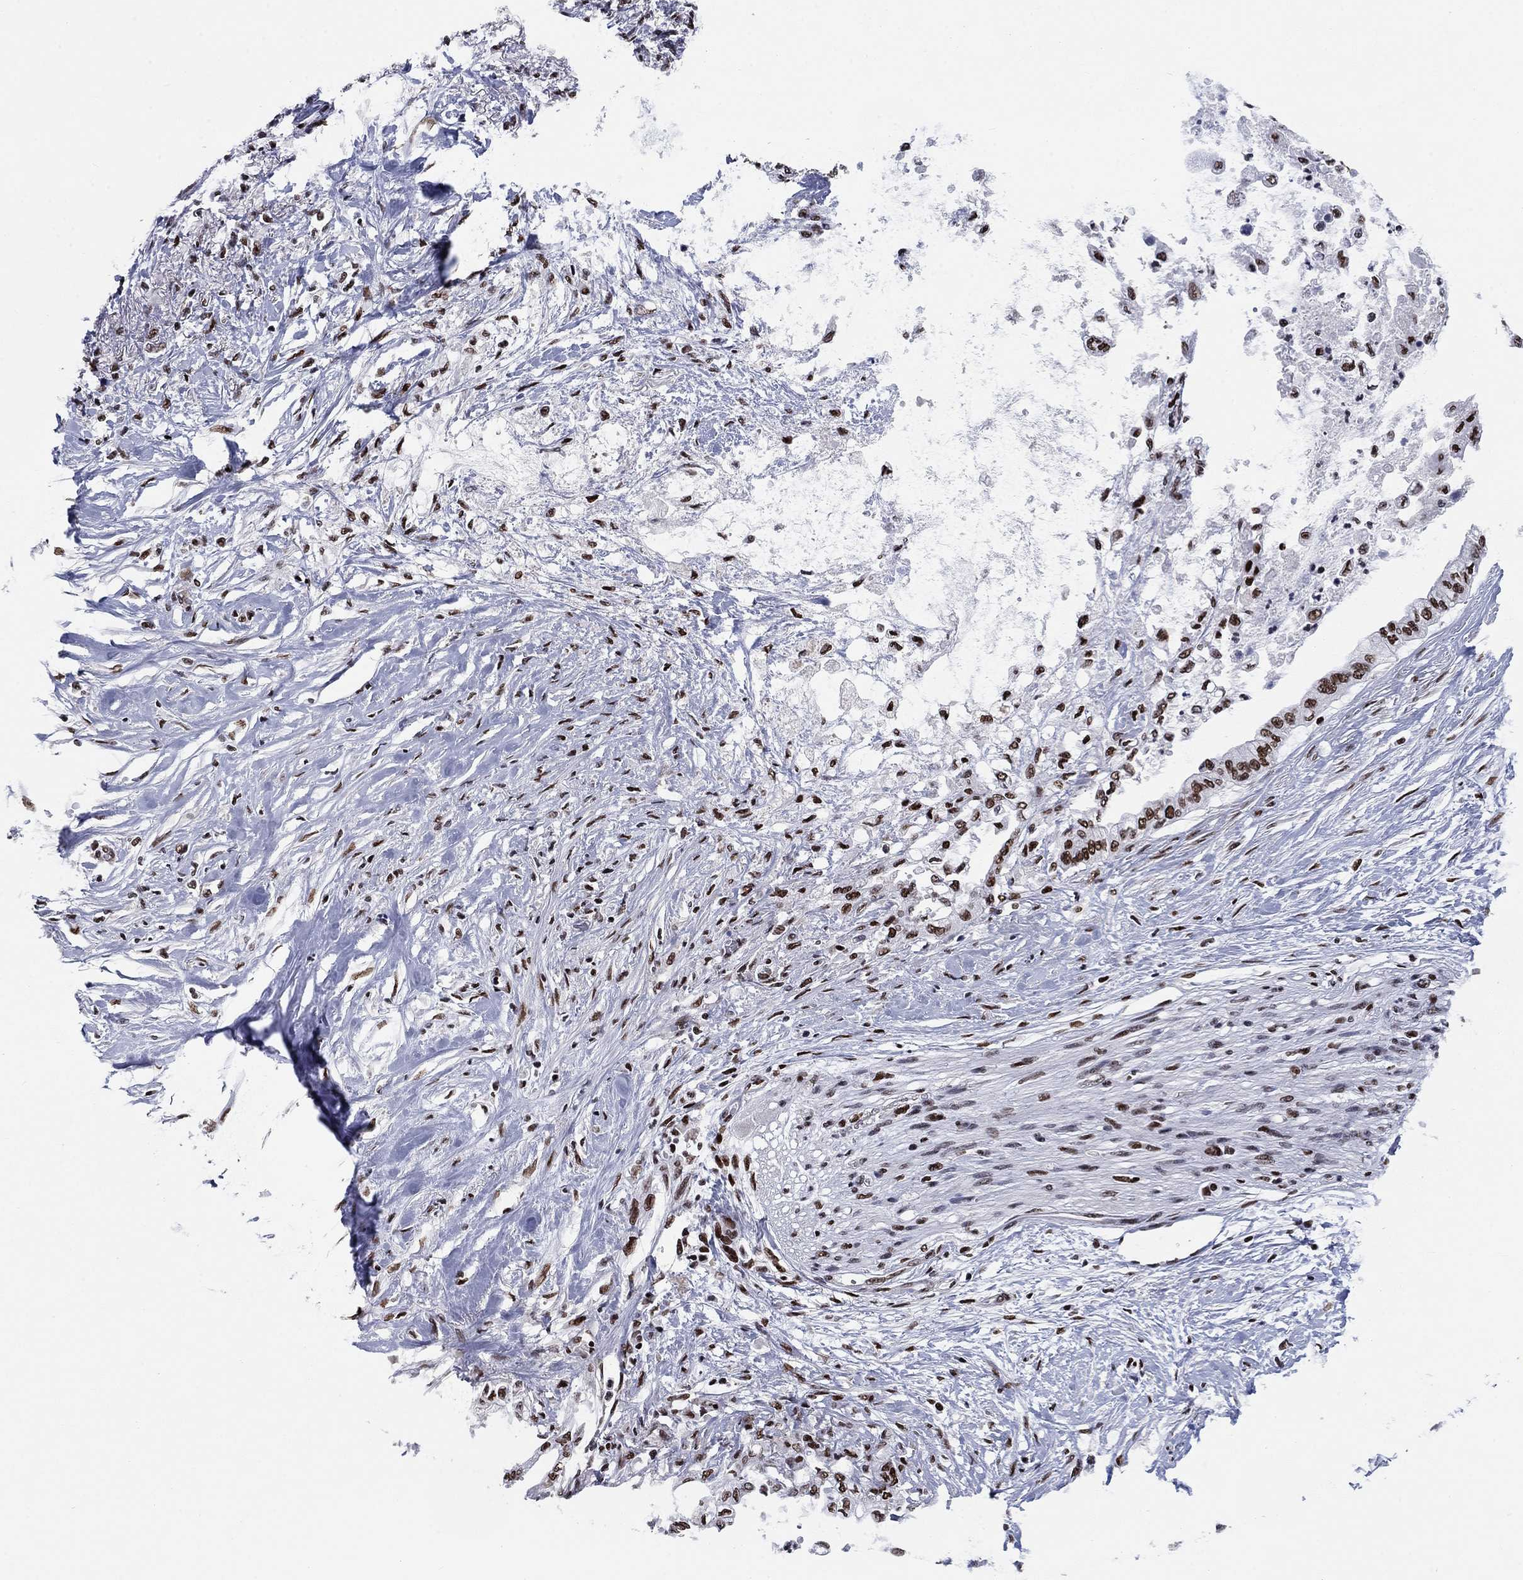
{"staining": {"intensity": "strong", "quantity": ">75%", "location": "nuclear"}, "tissue": "pancreatic cancer", "cell_type": "Tumor cells", "image_type": "cancer", "snomed": [{"axis": "morphology", "description": "Normal tissue, NOS"}, {"axis": "morphology", "description": "Adenocarcinoma, NOS"}, {"axis": "topography", "description": "Pancreas"}, {"axis": "topography", "description": "Duodenum"}], "caption": "Immunohistochemical staining of pancreatic cancer demonstrates strong nuclear protein expression in about >75% of tumor cells. (Stains: DAB (3,3'-diaminobenzidine) in brown, nuclei in blue, Microscopy: brightfield microscopy at high magnification).", "gene": "RPRD1B", "patient": {"sex": "female", "age": 60}}